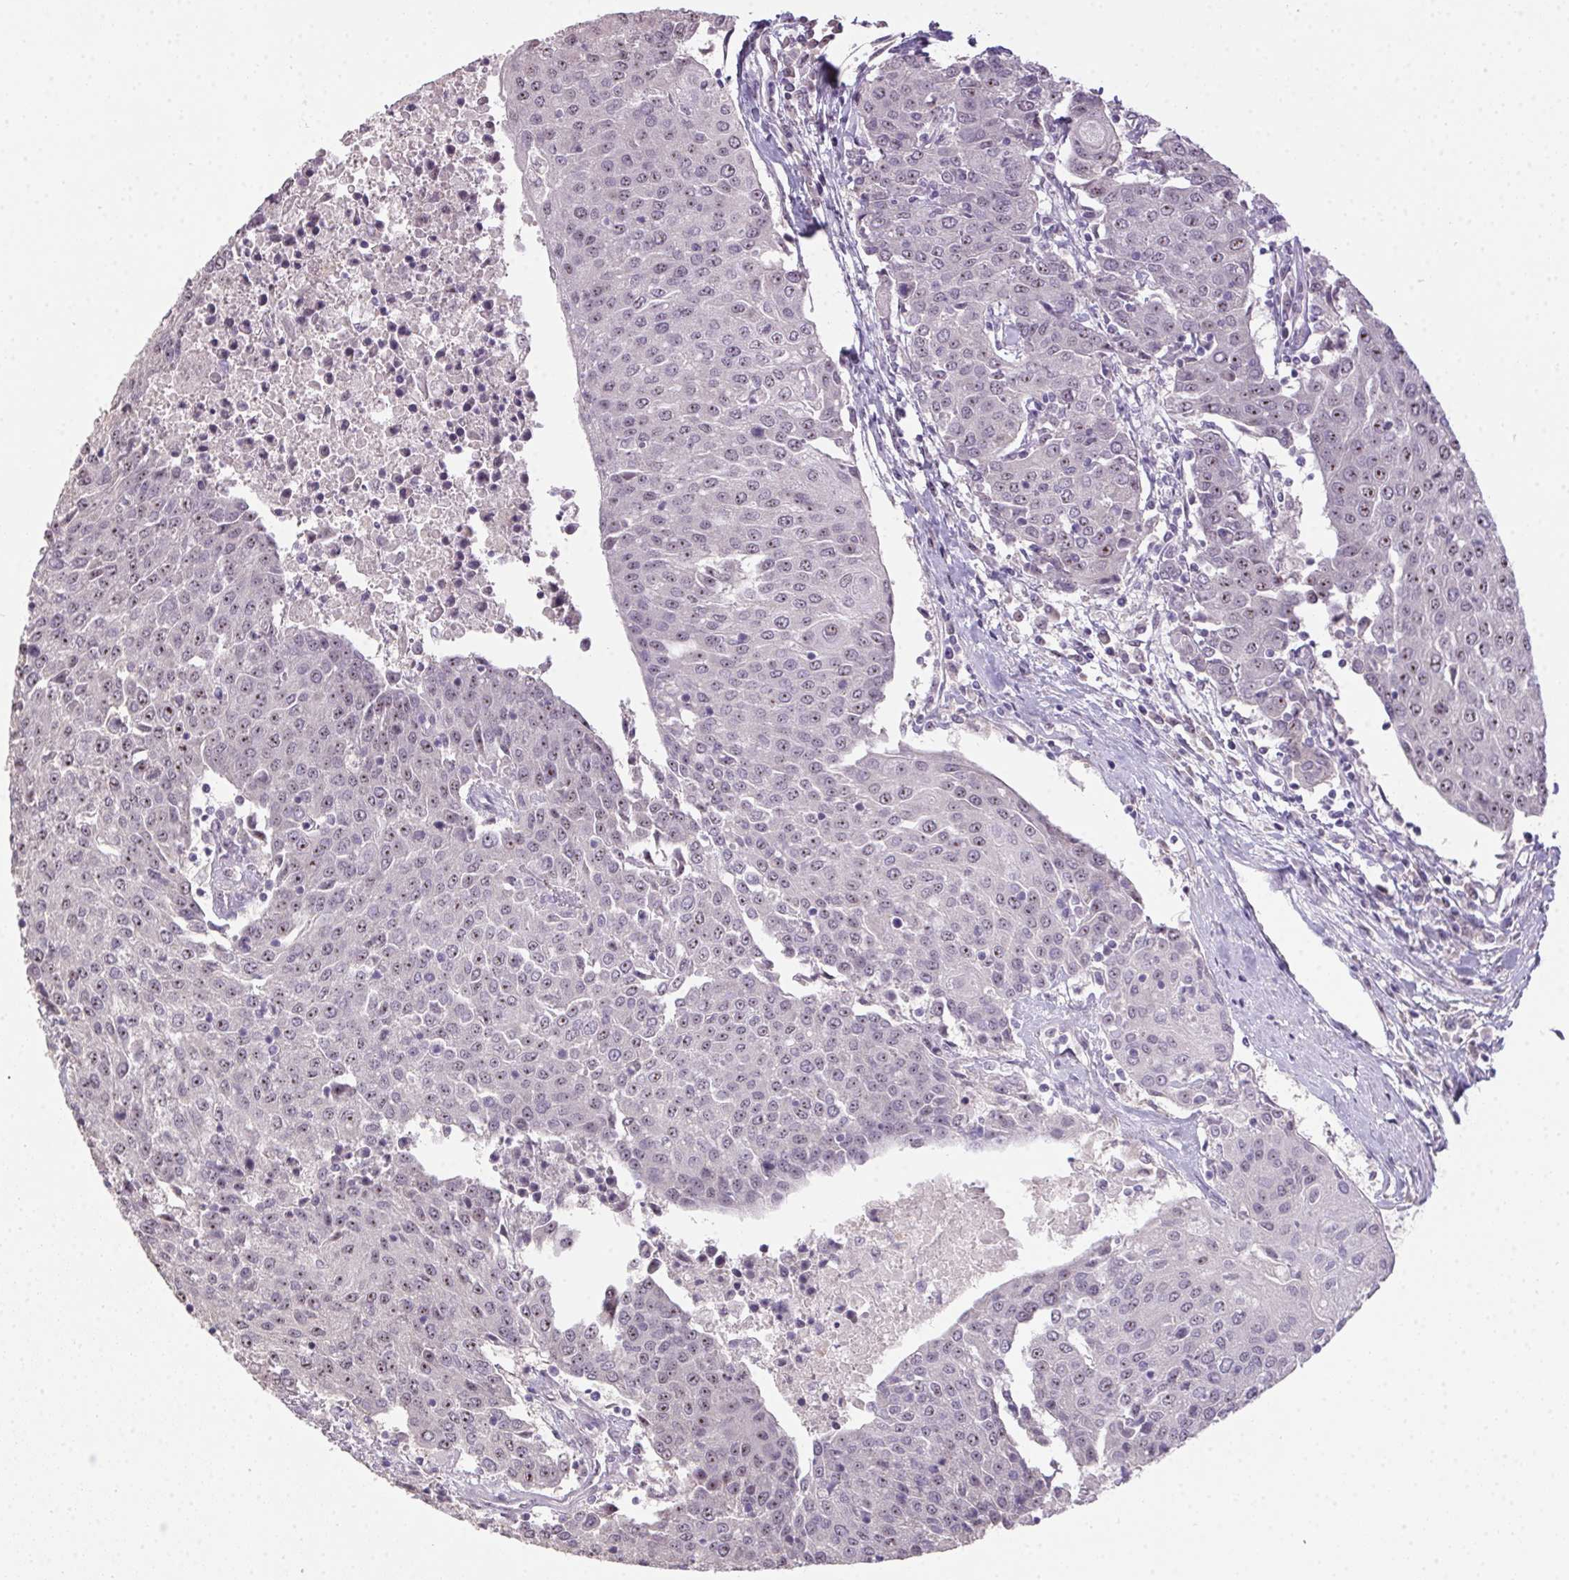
{"staining": {"intensity": "weak", "quantity": "25%-75%", "location": "nuclear"}, "tissue": "urothelial cancer", "cell_type": "Tumor cells", "image_type": "cancer", "snomed": [{"axis": "morphology", "description": "Urothelial carcinoma, High grade"}, {"axis": "topography", "description": "Urinary bladder"}], "caption": "An image of human high-grade urothelial carcinoma stained for a protein displays weak nuclear brown staining in tumor cells.", "gene": "BATF2", "patient": {"sex": "female", "age": 85}}